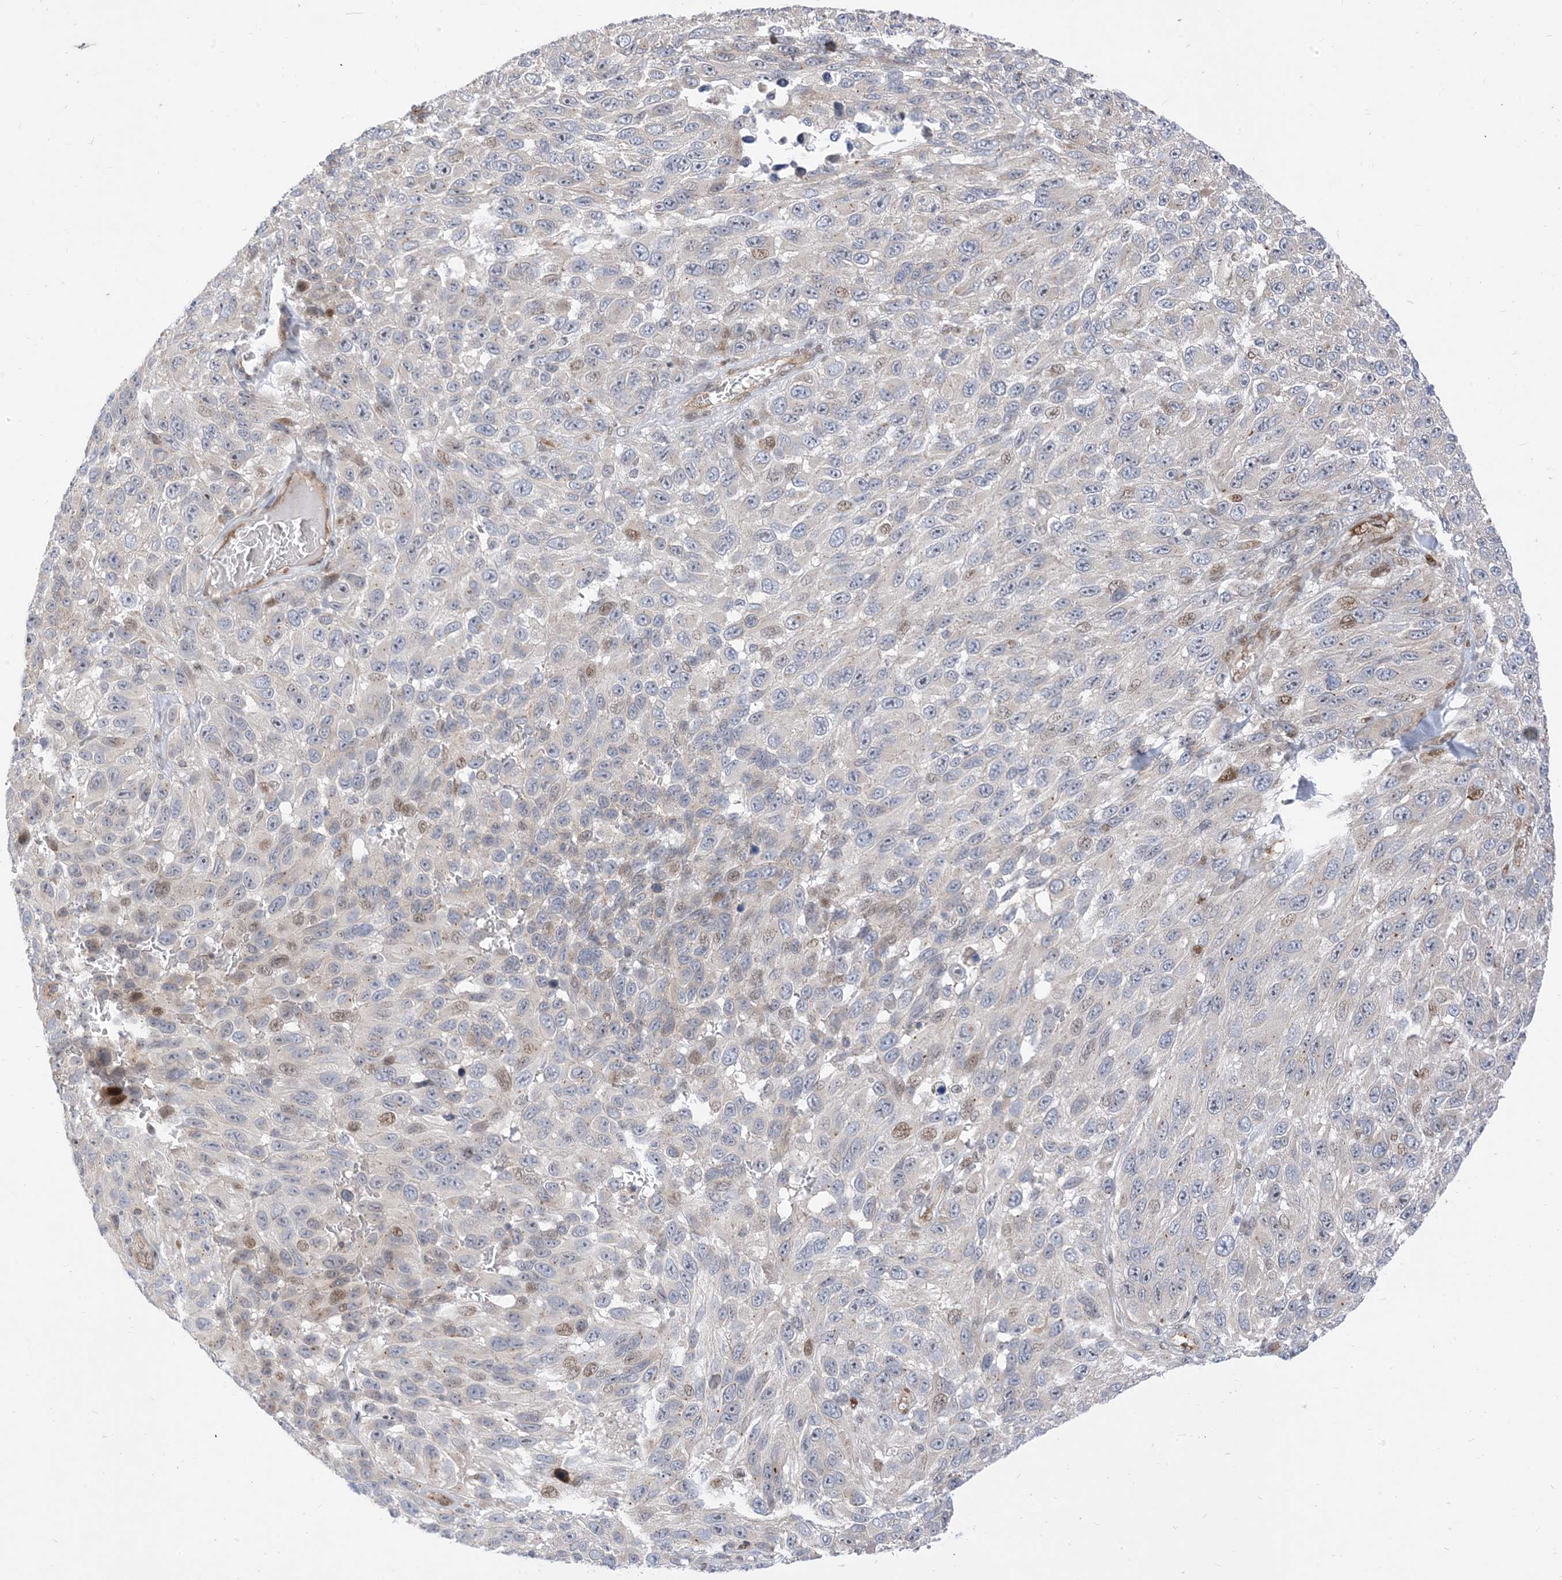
{"staining": {"intensity": "negative", "quantity": "none", "location": "none"}, "tissue": "melanoma", "cell_type": "Tumor cells", "image_type": "cancer", "snomed": [{"axis": "morphology", "description": "Malignant melanoma, NOS"}, {"axis": "topography", "description": "Skin"}], "caption": "Immunohistochemistry micrograph of human melanoma stained for a protein (brown), which shows no positivity in tumor cells.", "gene": "TYSND1", "patient": {"sex": "female", "age": 94}}